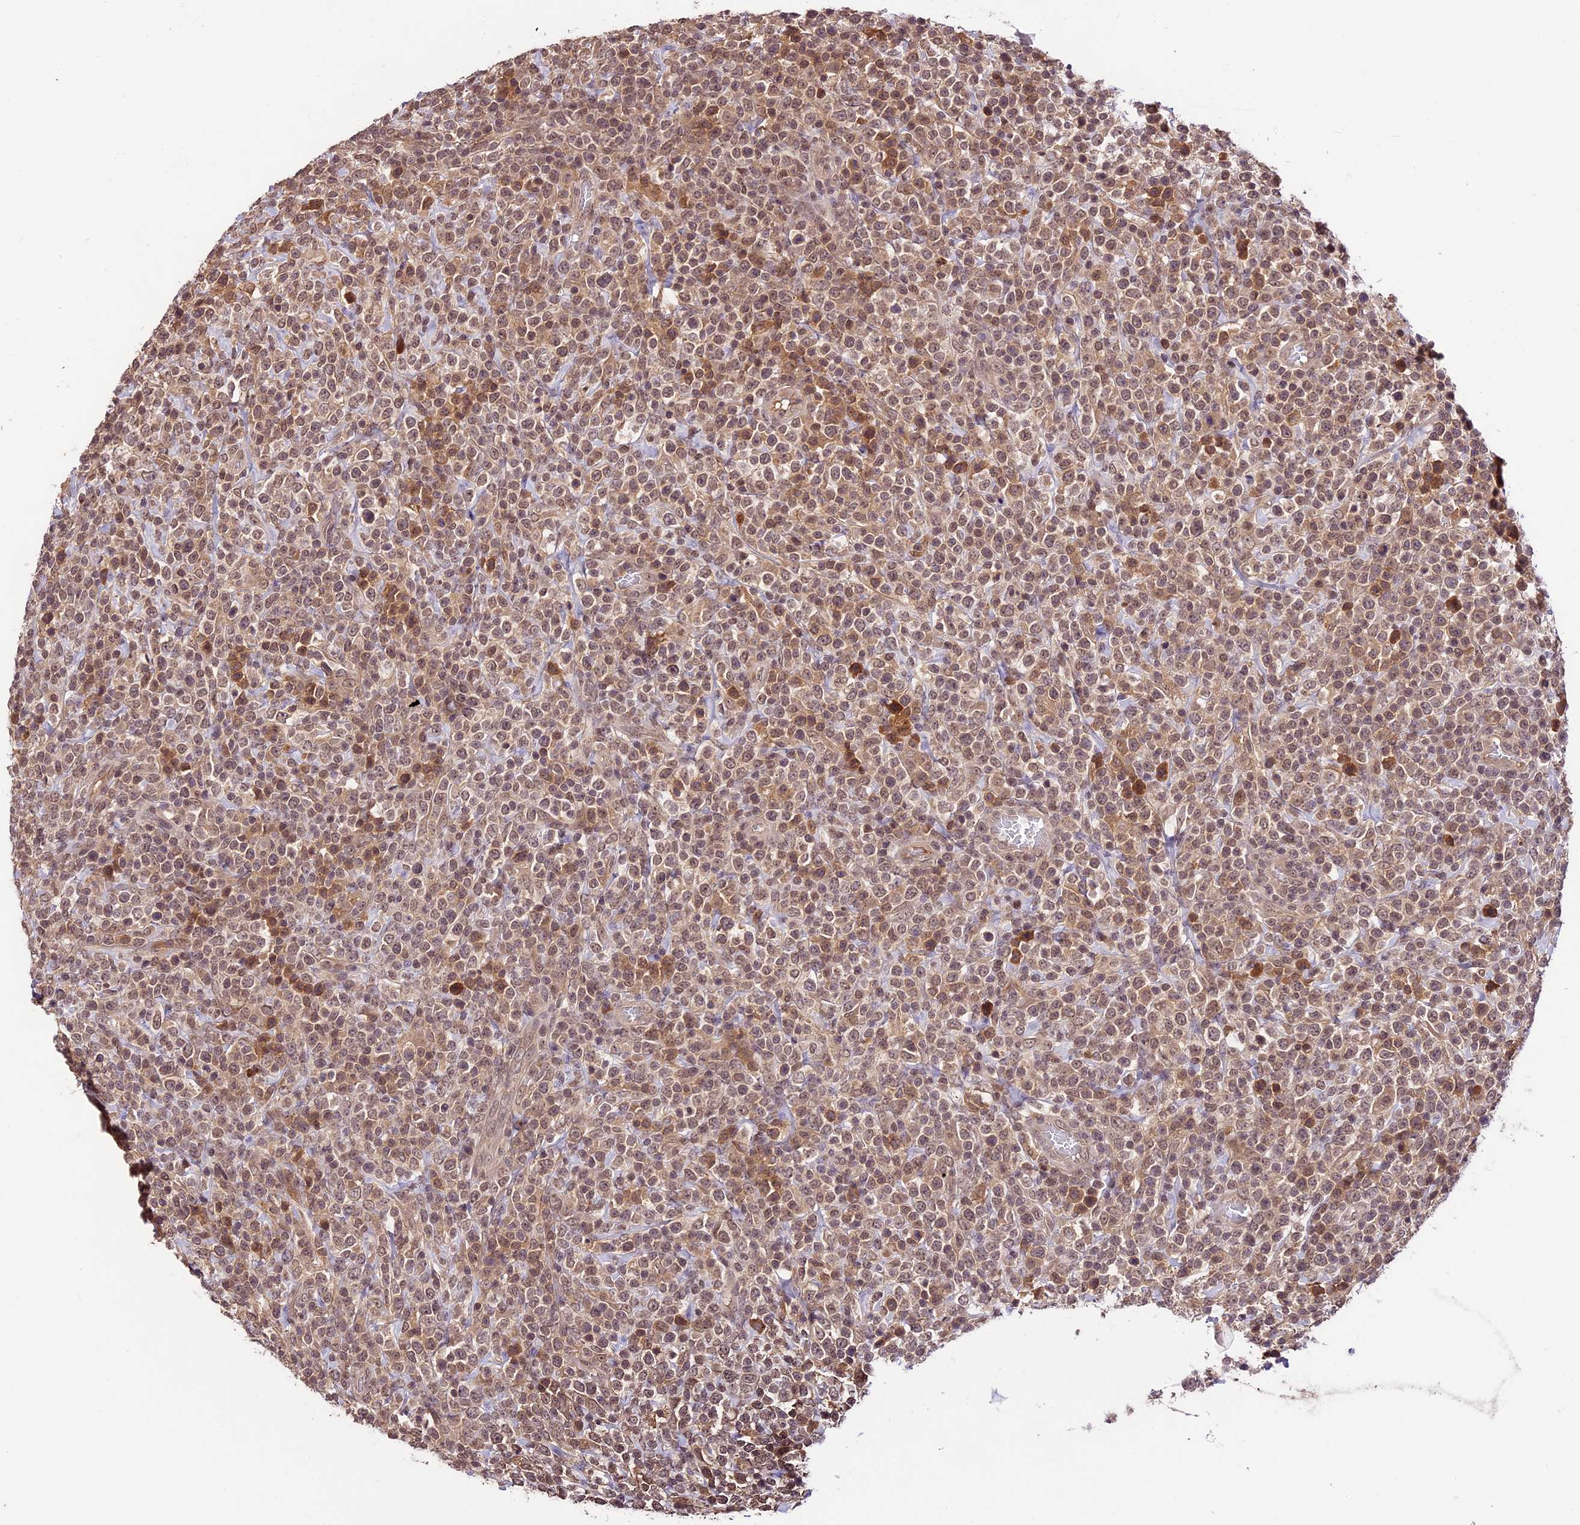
{"staining": {"intensity": "moderate", "quantity": ">75%", "location": "cytoplasmic/membranous,nuclear"}, "tissue": "lymphoma", "cell_type": "Tumor cells", "image_type": "cancer", "snomed": [{"axis": "morphology", "description": "Malignant lymphoma, non-Hodgkin's type, High grade"}, {"axis": "topography", "description": "Colon"}], "caption": "A brown stain labels moderate cytoplasmic/membranous and nuclear positivity of a protein in lymphoma tumor cells. (DAB IHC, brown staining for protein, blue staining for nuclei).", "gene": "ATP10A", "patient": {"sex": "female", "age": 53}}